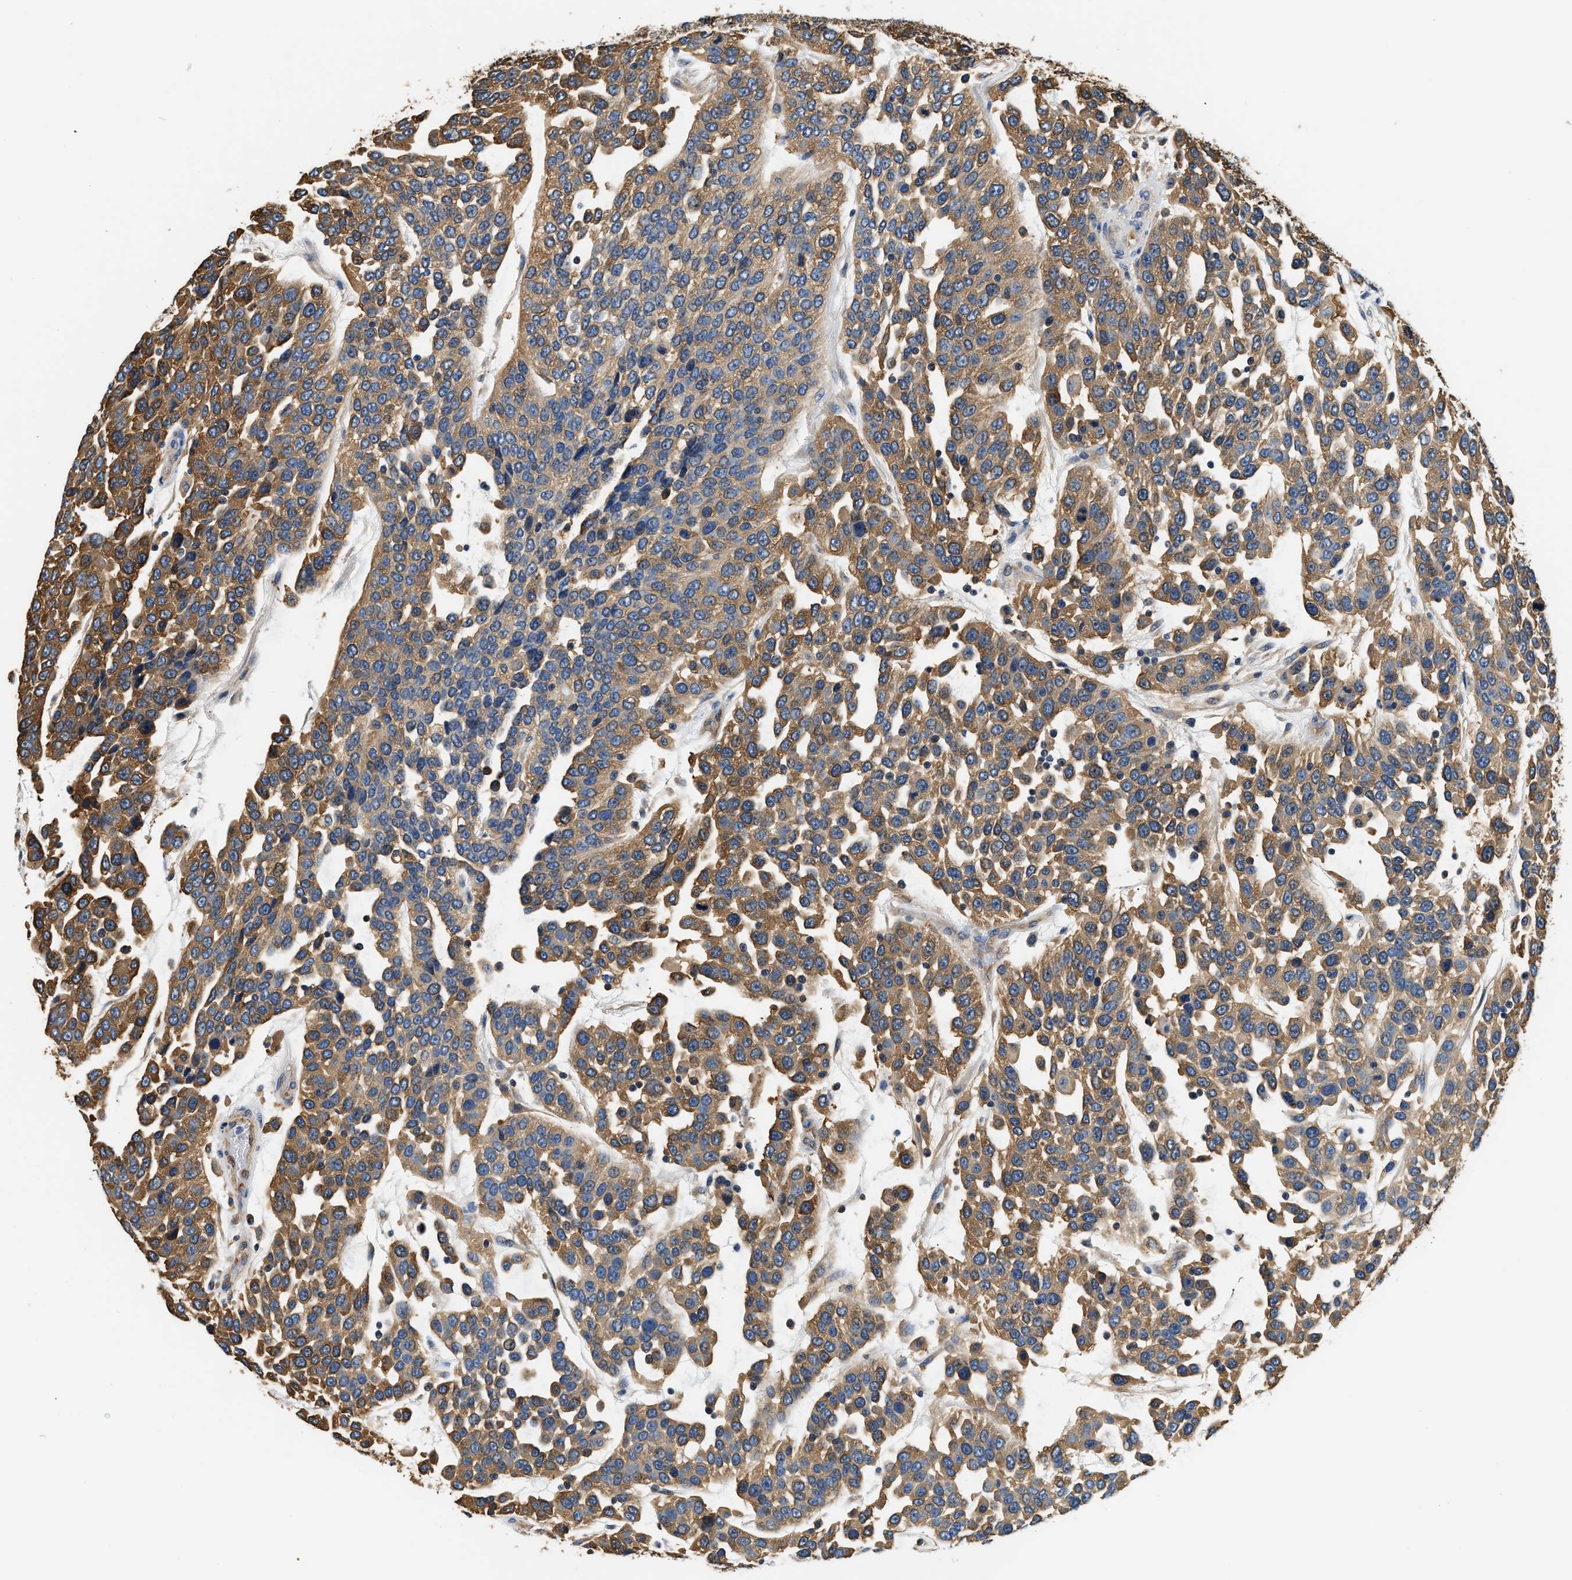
{"staining": {"intensity": "moderate", "quantity": ">75%", "location": "cytoplasmic/membranous"}, "tissue": "urothelial cancer", "cell_type": "Tumor cells", "image_type": "cancer", "snomed": [{"axis": "morphology", "description": "Urothelial carcinoma, High grade"}, {"axis": "topography", "description": "Urinary bladder"}], "caption": "This is a photomicrograph of immunohistochemistry (IHC) staining of urothelial carcinoma (high-grade), which shows moderate staining in the cytoplasmic/membranous of tumor cells.", "gene": "PPP2R1B", "patient": {"sex": "female", "age": 80}}